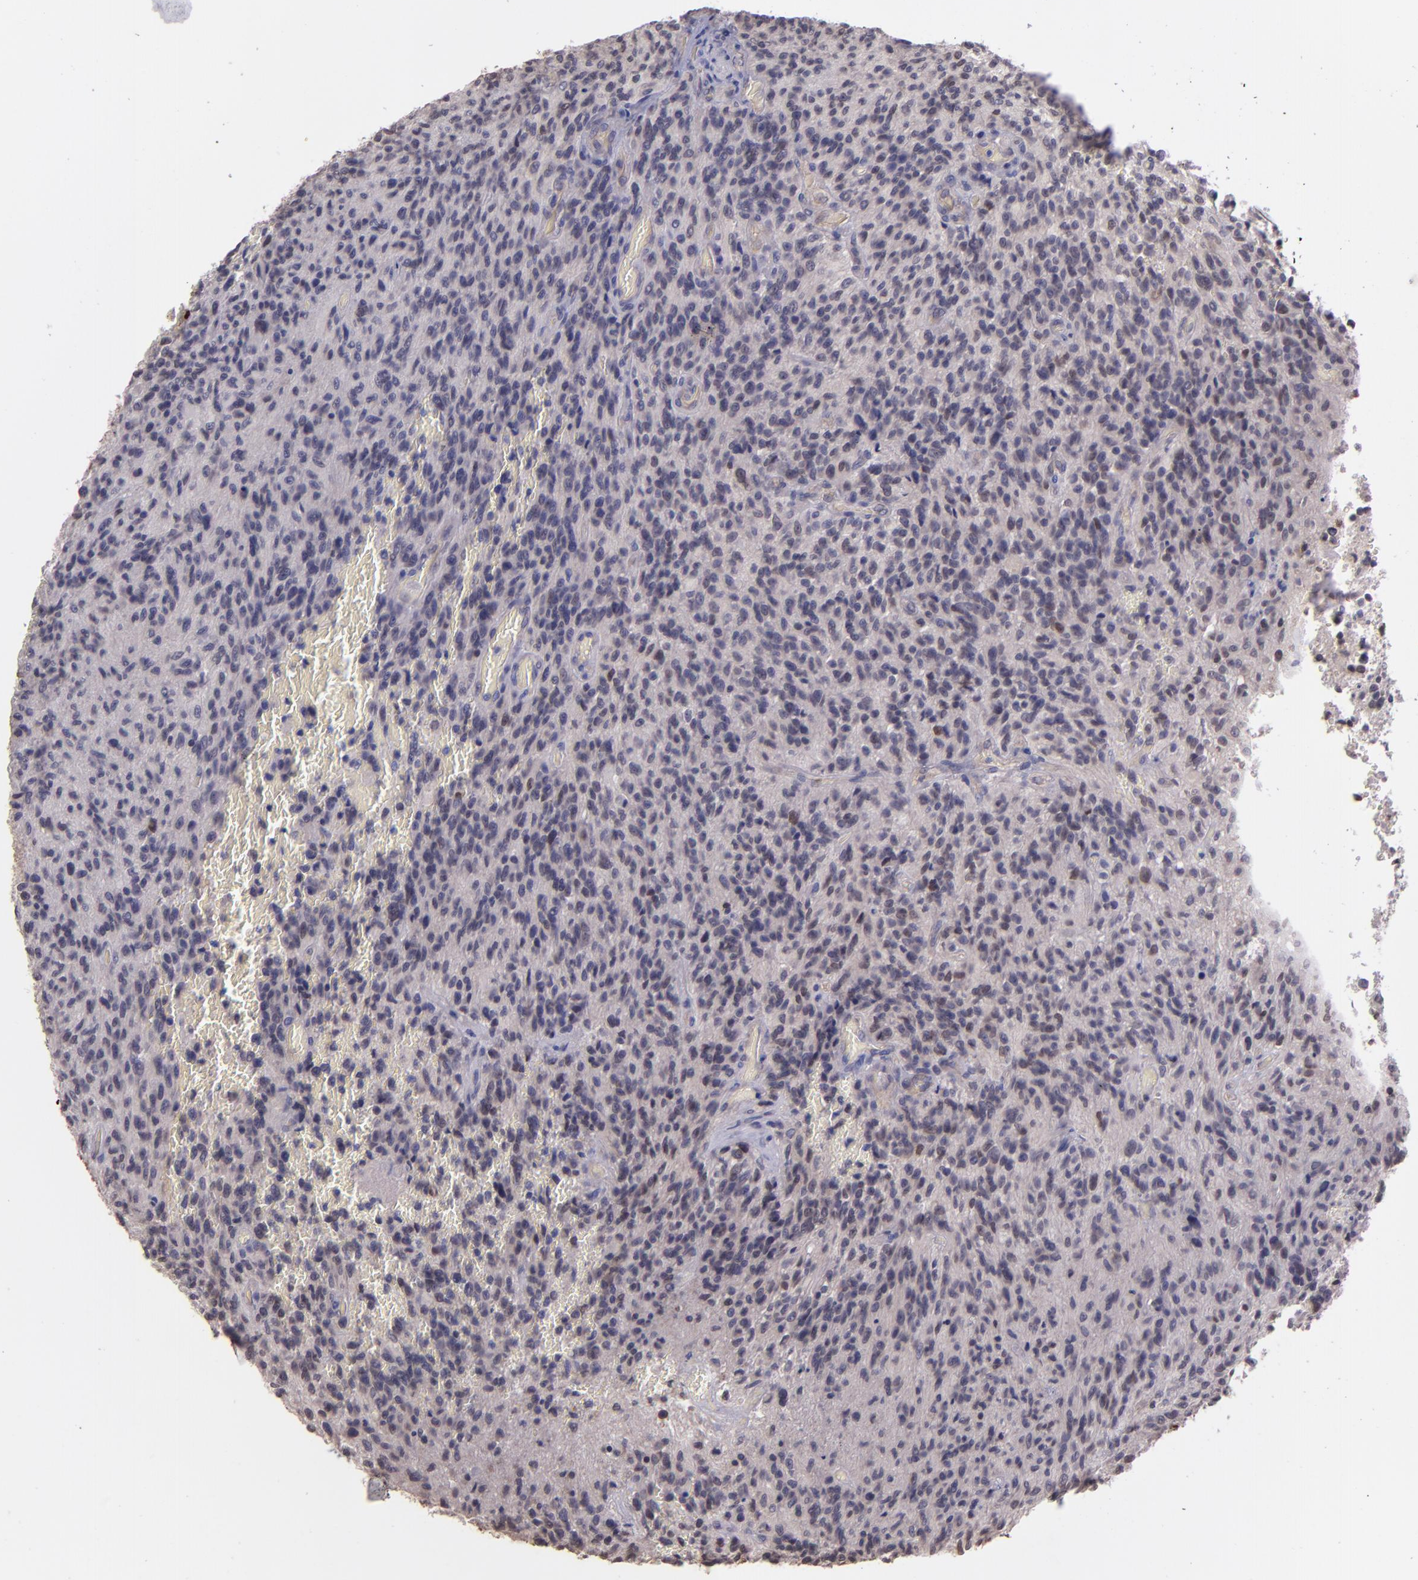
{"staining": {"intensity": "weak", "quantity": "<25%", "location": "nuclear"}, "tissue": "glioma", "cell_type": "Tumor cells", "image_type": "cancer", "snomed": [{"axis": "morphology", "description": "Normal tissue, NOS"}, {"axis": "morphology", "description": "Glioma, malignant, High grade"}, {"axis": "topography", "description": "Cerebral cortex"}], "caption": "IHC of high-grade glioma (malignant) demonstrates no positivity in tumor cells.", "gene": "NUP62CL", "patient": {"sex": "male", "age": 56}}